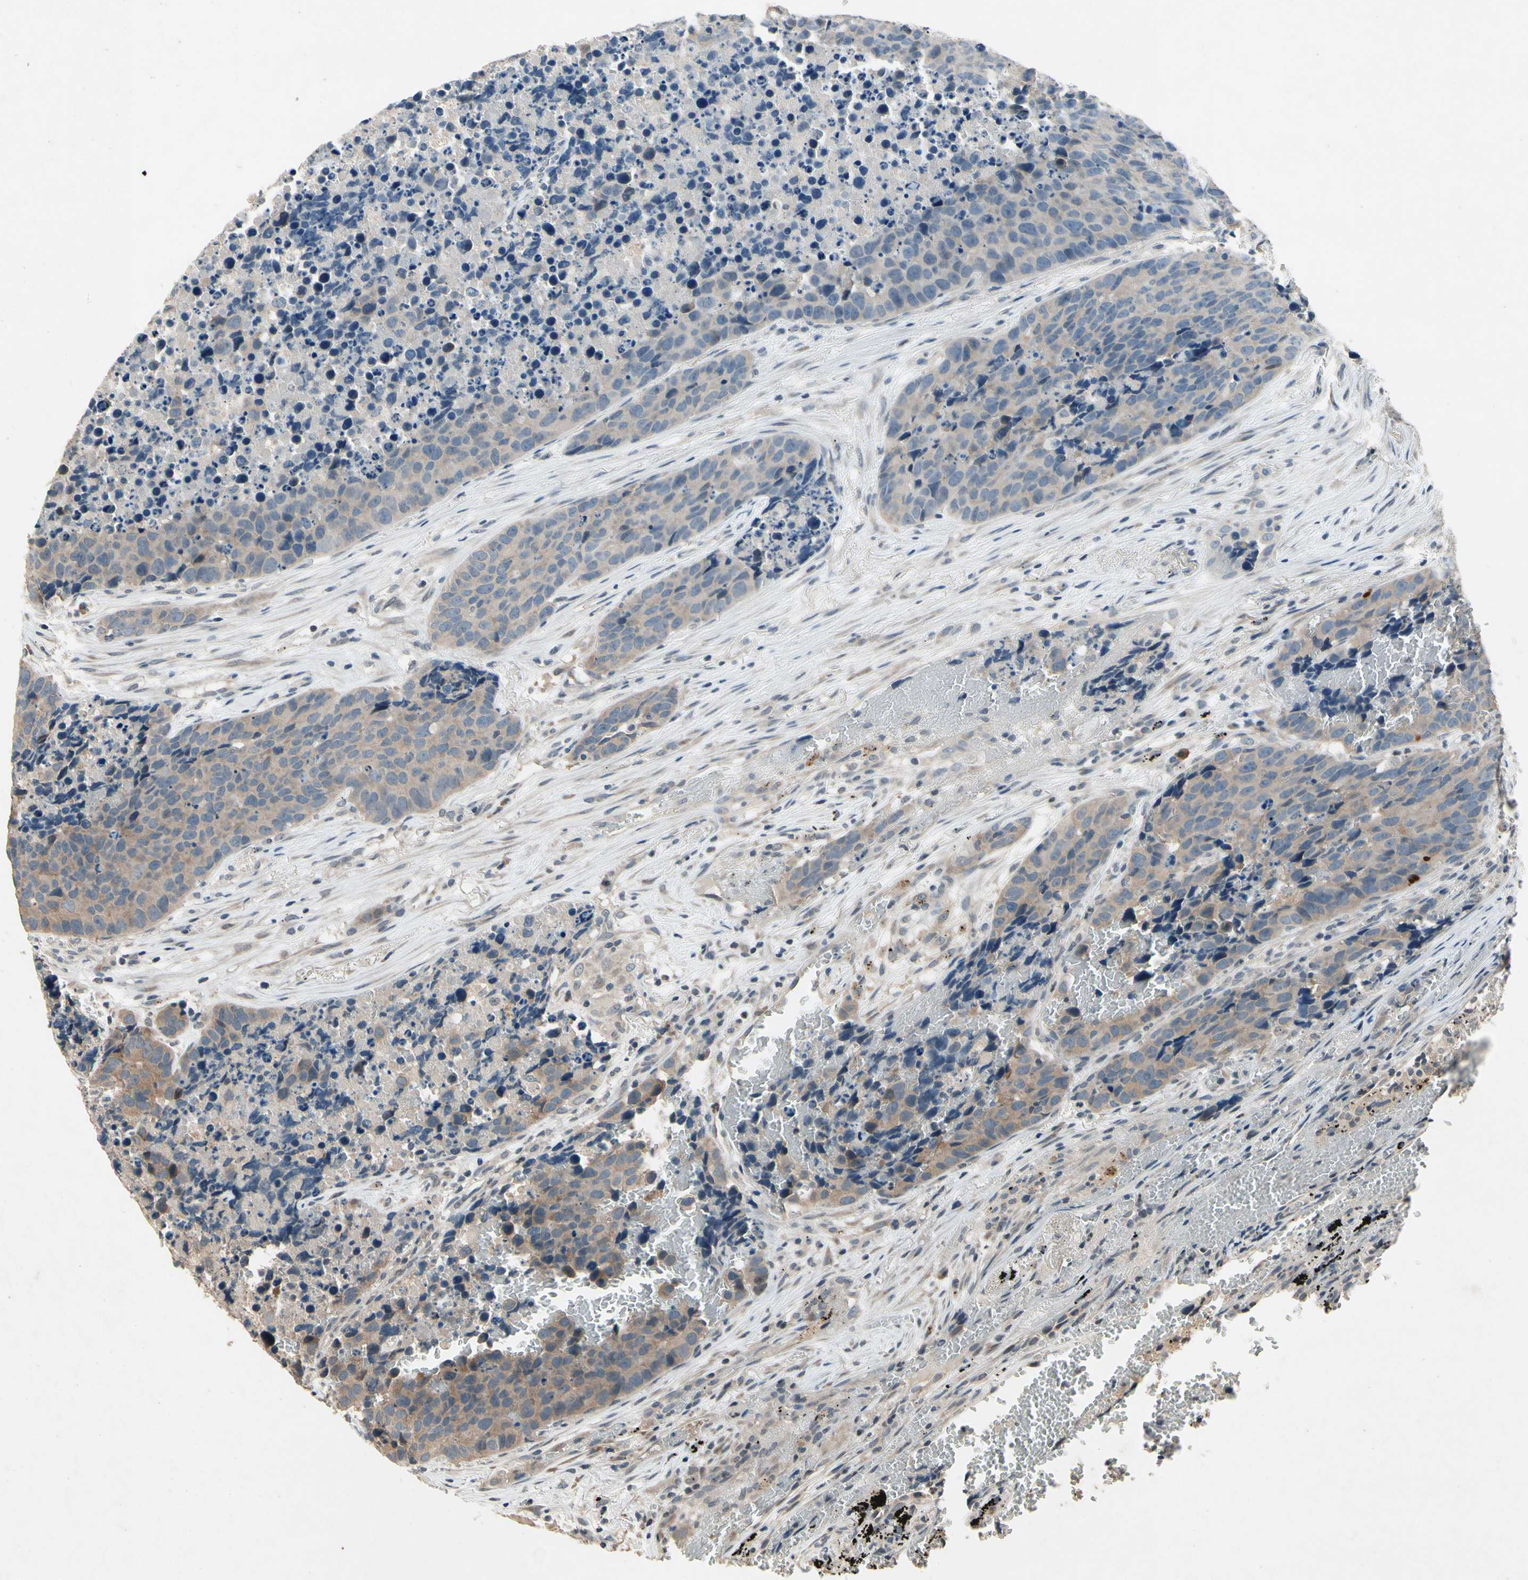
{"staining": {"intensity": "weak", "quantity": ">75%", "location": "cytoplasmic/membranous"}, "tissue": "carcinoid", "cell_type": "Tumor cells", "image_type": "cancer", "snomed": [{"axis": "morphology", "description": "Carcinoid, malignant, NOS"}, {"axis": "topography", "description": "Lung"}], "caption": "Carcinoid tissue displays weak cytoplasmic/membranous positivity in about >75% of tumor cells, visualized by immunohistochemistry. Using DAB (brown) and hematoxylin (blue) stains, captured at high magnification using brightfield microscopy.", "gene": "DPY19L3", "patient": {"sex": "male", "age": 60}}